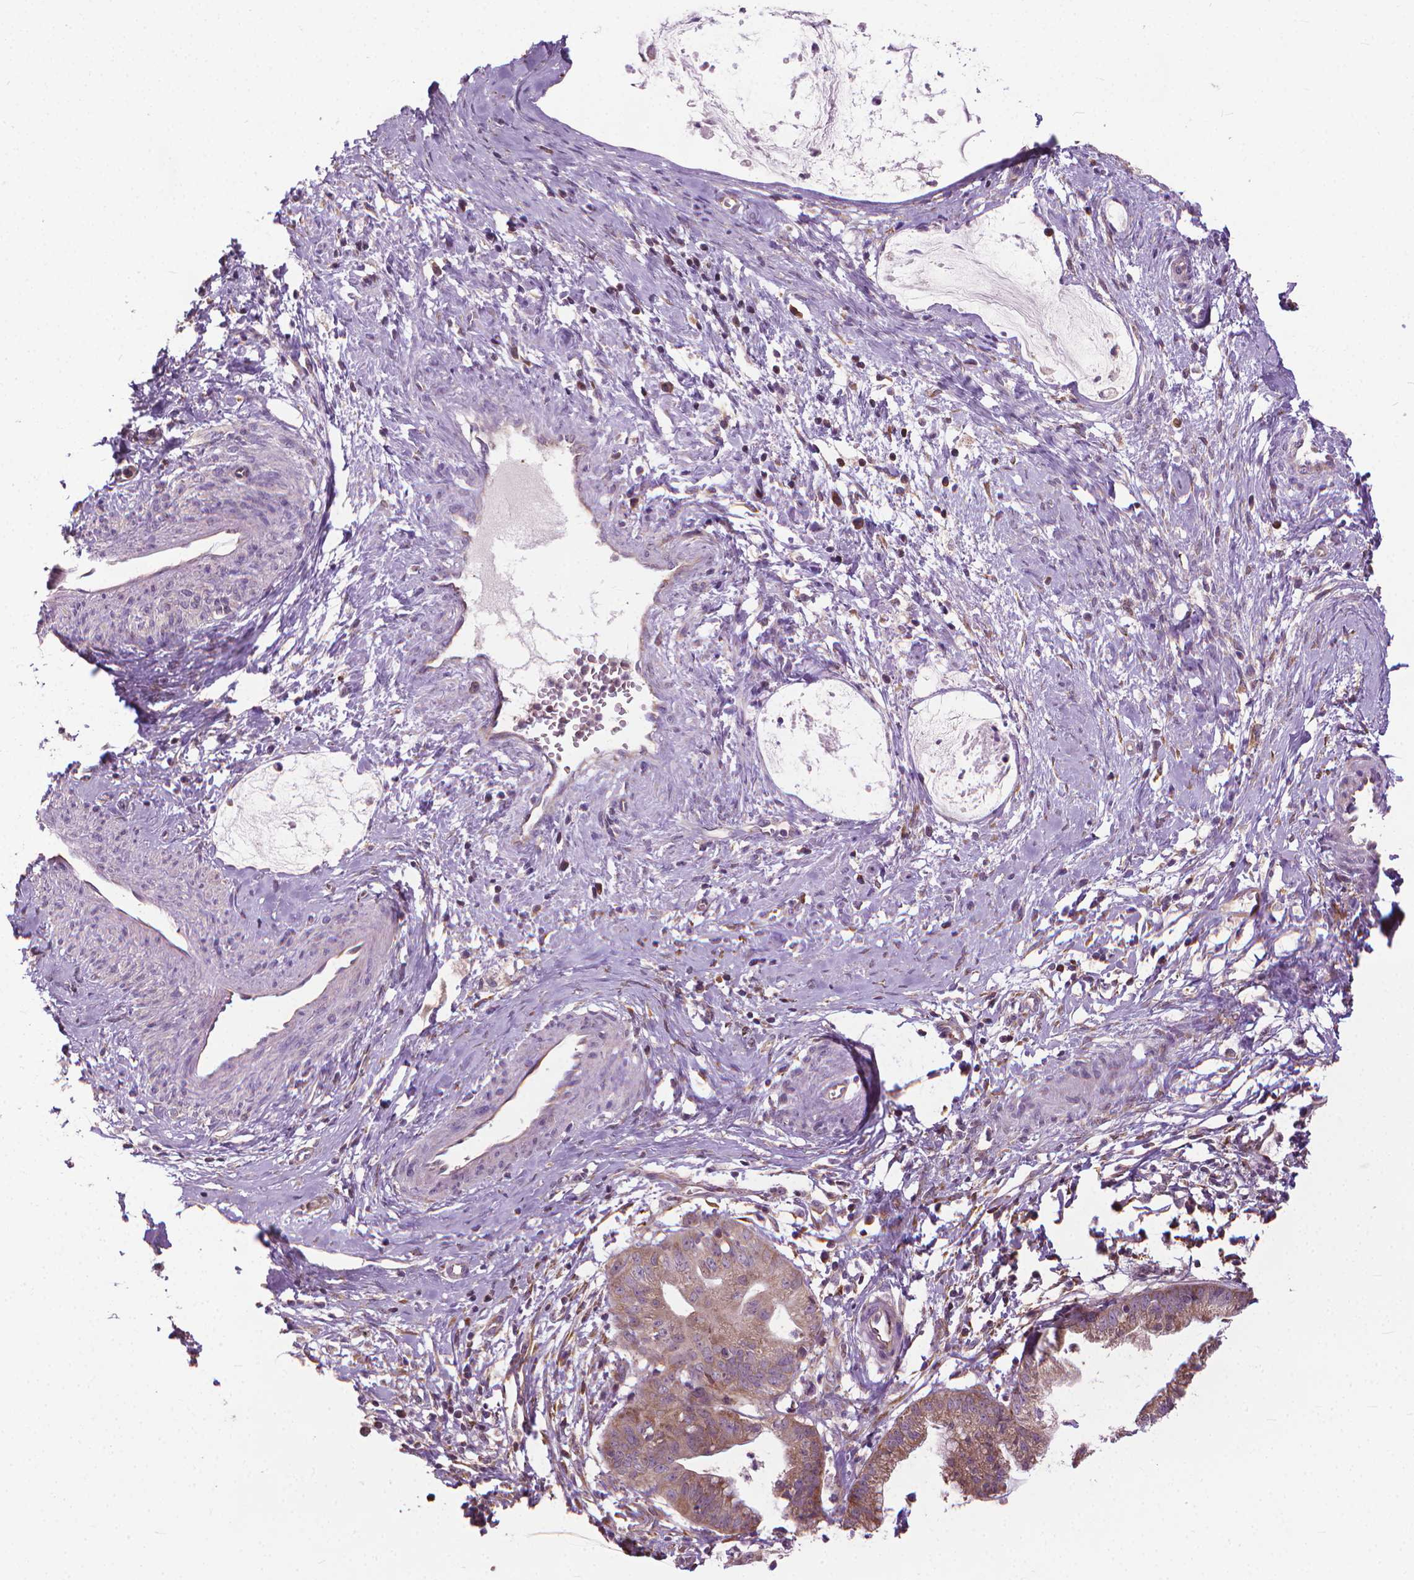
{"staining": {"intensity": "weak", "quantity": "25%-75%", "location": "cytoplasmic/membranous"}, "tissue": "cervical cancer", "cell_type": "Tumor cells", "image_type": "cancer", "snomed": [{"axis": "morphology", "description": "Normal tissue, NOS"}, {"axis": "morphology", "description": "Adenocarcinoma, NOS"}, {"axis": "topography", "description": "Cervix"}], "caption": "This is an image of immunohistochemistry staining of cervical cancer (adenocarcinoma), which shows weak positivity in the cytoplasmic/membranous of tumor cells.", "gene": "NUDT1", "patient": {"sex": "female", "age": 38}}